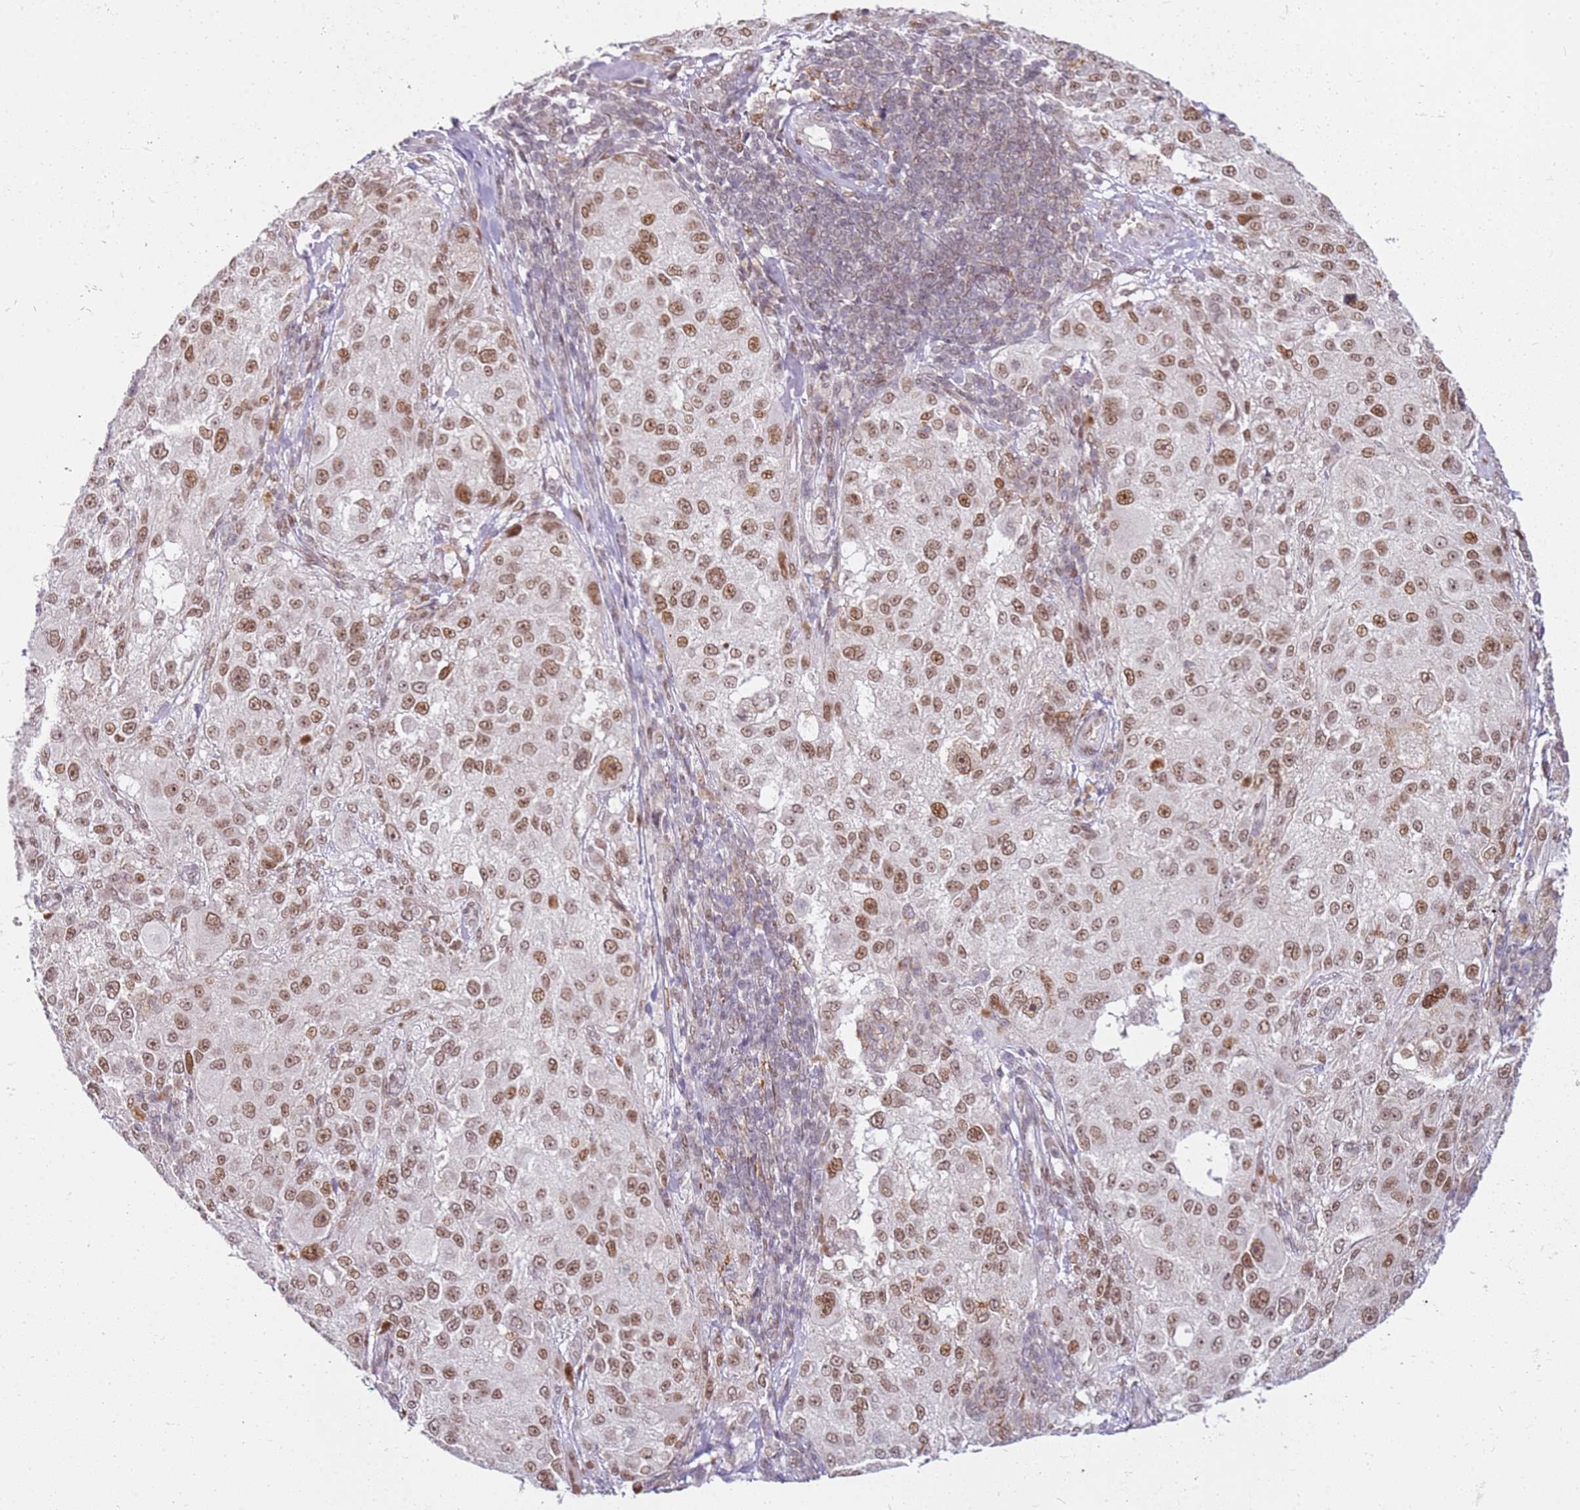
{"staining": {"intensity": "moderate", "quantity": ">75%", "location": "nuclear"}, "tissue": "melanoma", "cell_type": "Tumor cells", "image_type": "cancer", "snomed": [{"axis": "morphology", "description": "Necrosis, NOS"}, {"axis": "morphology", "description": "Malignant melanoma, NOS"}, {"axis": "topography", "description": "Skin"}], "caption": "Approximately >75% of tumor cells in human malignant melanoma reveal moderate nuclear protein positivity as visualized by brown immunohistochemical staining.", "gene": "PHC2", "patient": {"sex": "female", "age": 87}}